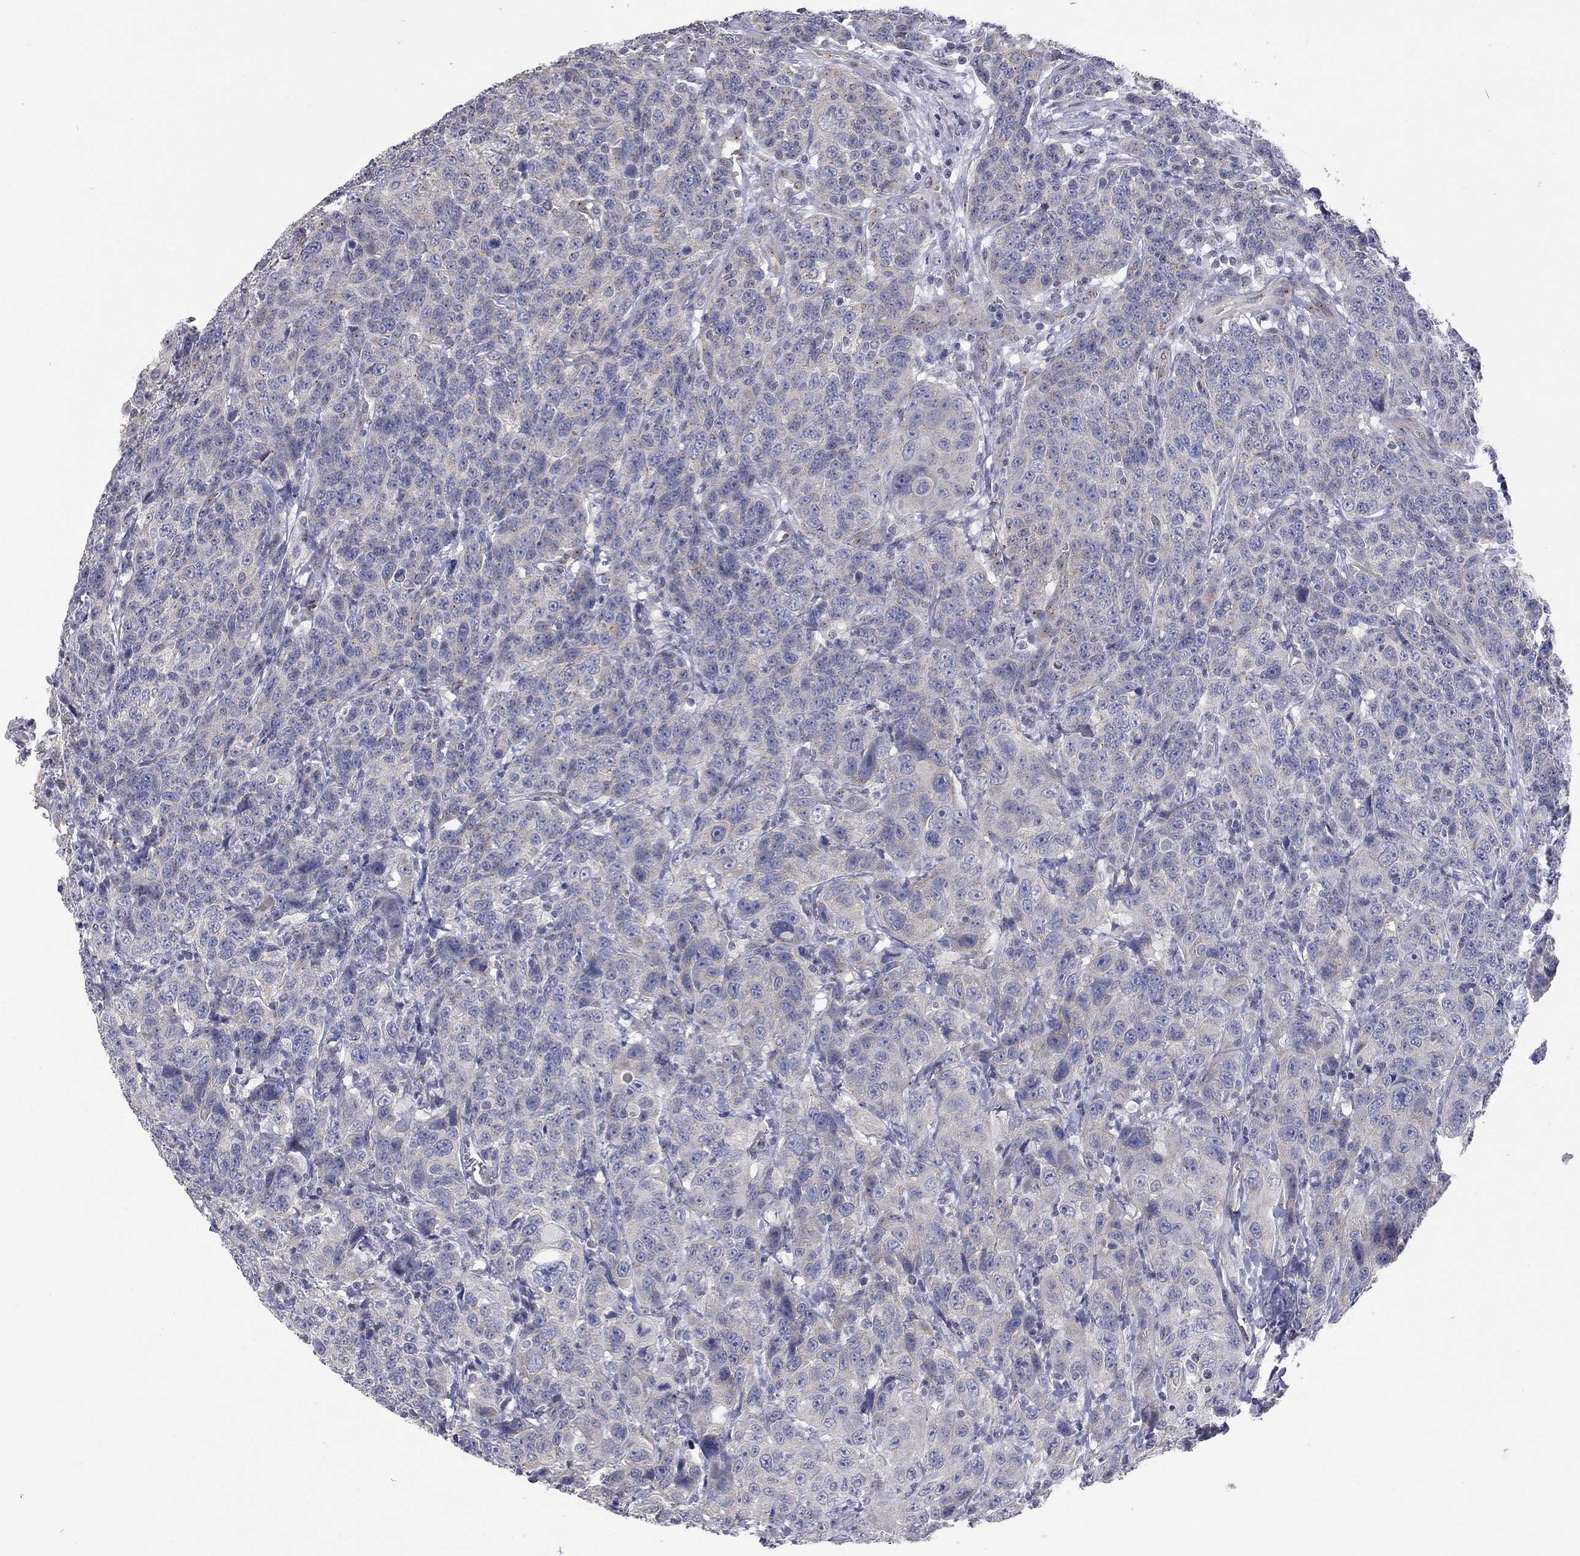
{"staining": {"intensity": "weak", "quantity": "<25%", "location": "cytoplasmic/membranous"}, "tissue": "urothelial cancer", "cell_type": "Tumor cells", "image_type": "cancer", "snomed": [{"axis": "morphology", "description": "Urothelial carcinoma, NOS"}, {"axis": "morphology", "description": "Urothelial carcinoma, High grade"}, {"axis": "topography", "description": "Urinary bladder"}], "caption": "High magnification brightfield microscopy of urothelial carcinoma (high-grade) stained with DAB (3,3'-diaminobenzidine) (brown) and counterstained with hematoxylin (blue): tumor cells show no significant expression. Nuclei are stained in blue.", "gene": "OPRK1", "patient": {"sex": "female", "age": 73}}